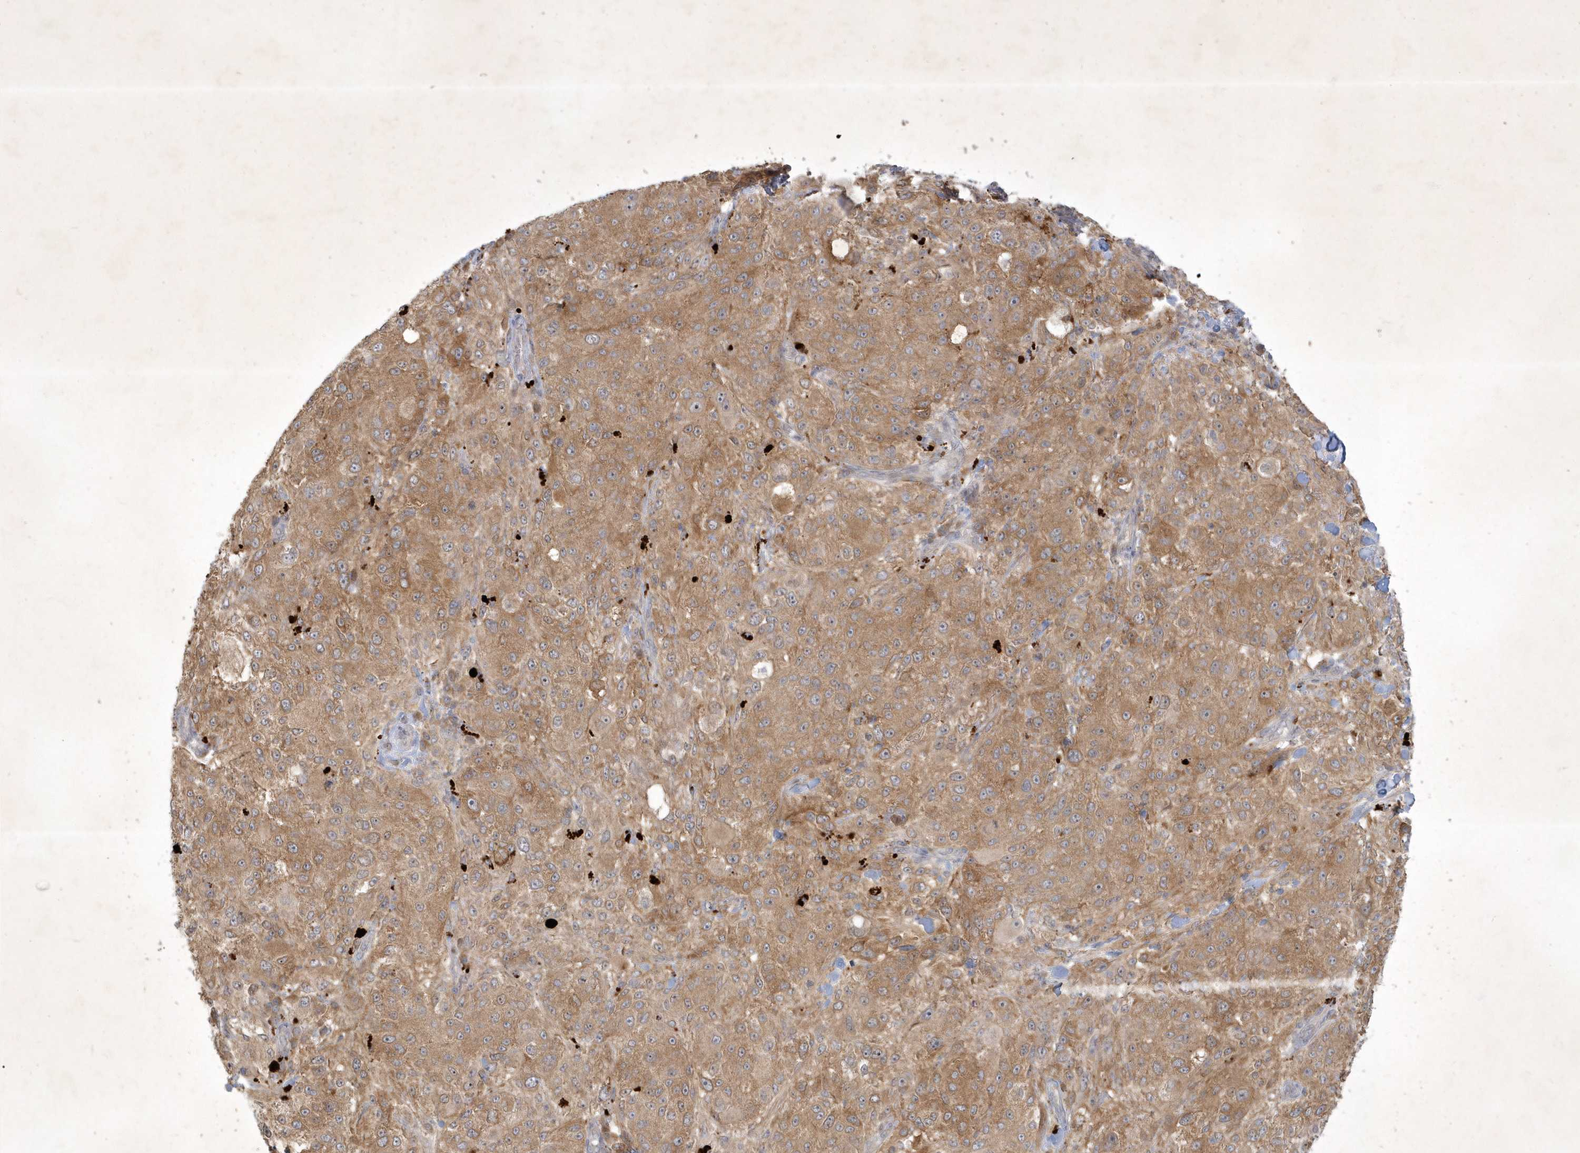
{"staining": {"intensity": "moderate", "quantity": ">75%", "location": "cytoplasmic/membranous"}, "tissue": "melanoma", "cell_type": "Tumor cells", "image_type": "cancer", "snomed": [{"axis": "morphology", "description": "Necrosis, NOS"}, {"axis": "morphology", "description": "Malignant melanoma, NOS"}, {"axis": "topography", "description": "Skin"}], "caption": "Malignant melanoma stained with a protein marker exhibits moderate staining in tumor cells.", "gene": "BOD1", "patient": {"sex": "female", "age": 87}}